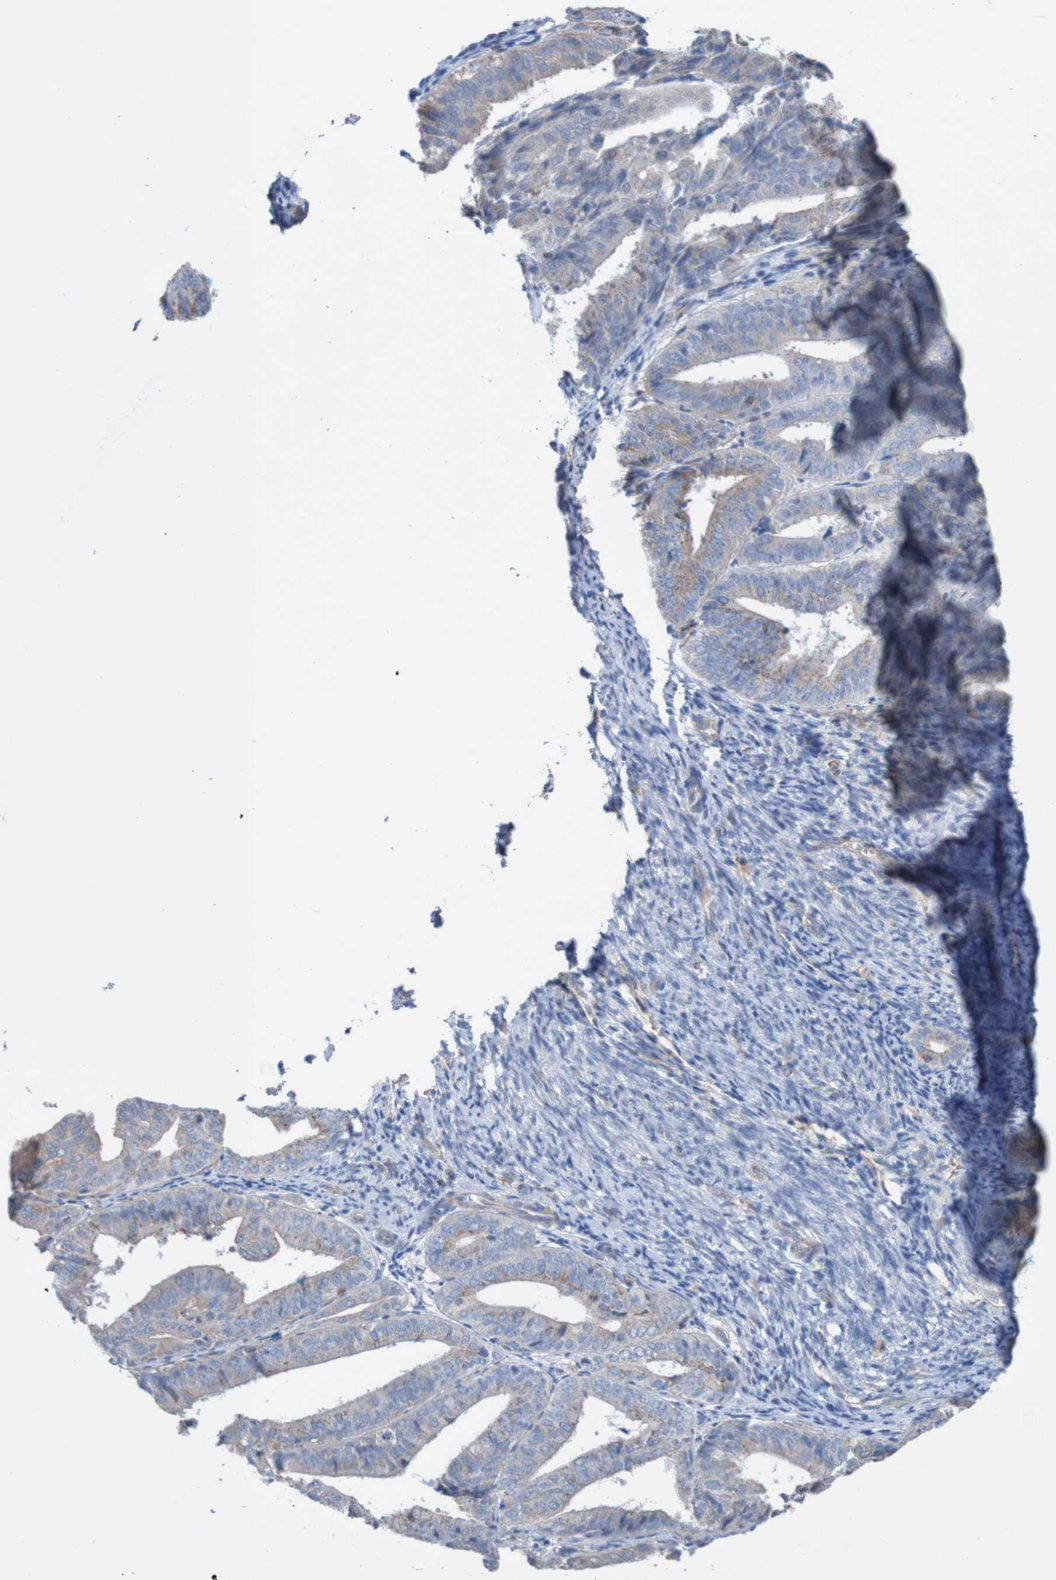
{"staining": {"intensity": "moderate", "quantity": ">75%", "location": "cytoplasmic/membranous"}, "tissue": "endometrial cancer", "cell_type": "Tumor cells", "image_type": "cancer", "snomed": [{"axis": "morphology", "description": "Adenocarcinoma, NOS"}, {"axis": "topography", "description": "Endometrium"}], "caption": "Protein staining by IHC exhibits moderate cytoplasmic/membranous staining in approximately >75% of tumor cells in adenocarcinoma (endometrial).", "gene": "MINAR1", "patient": {"sex": "female", "age": 63}}